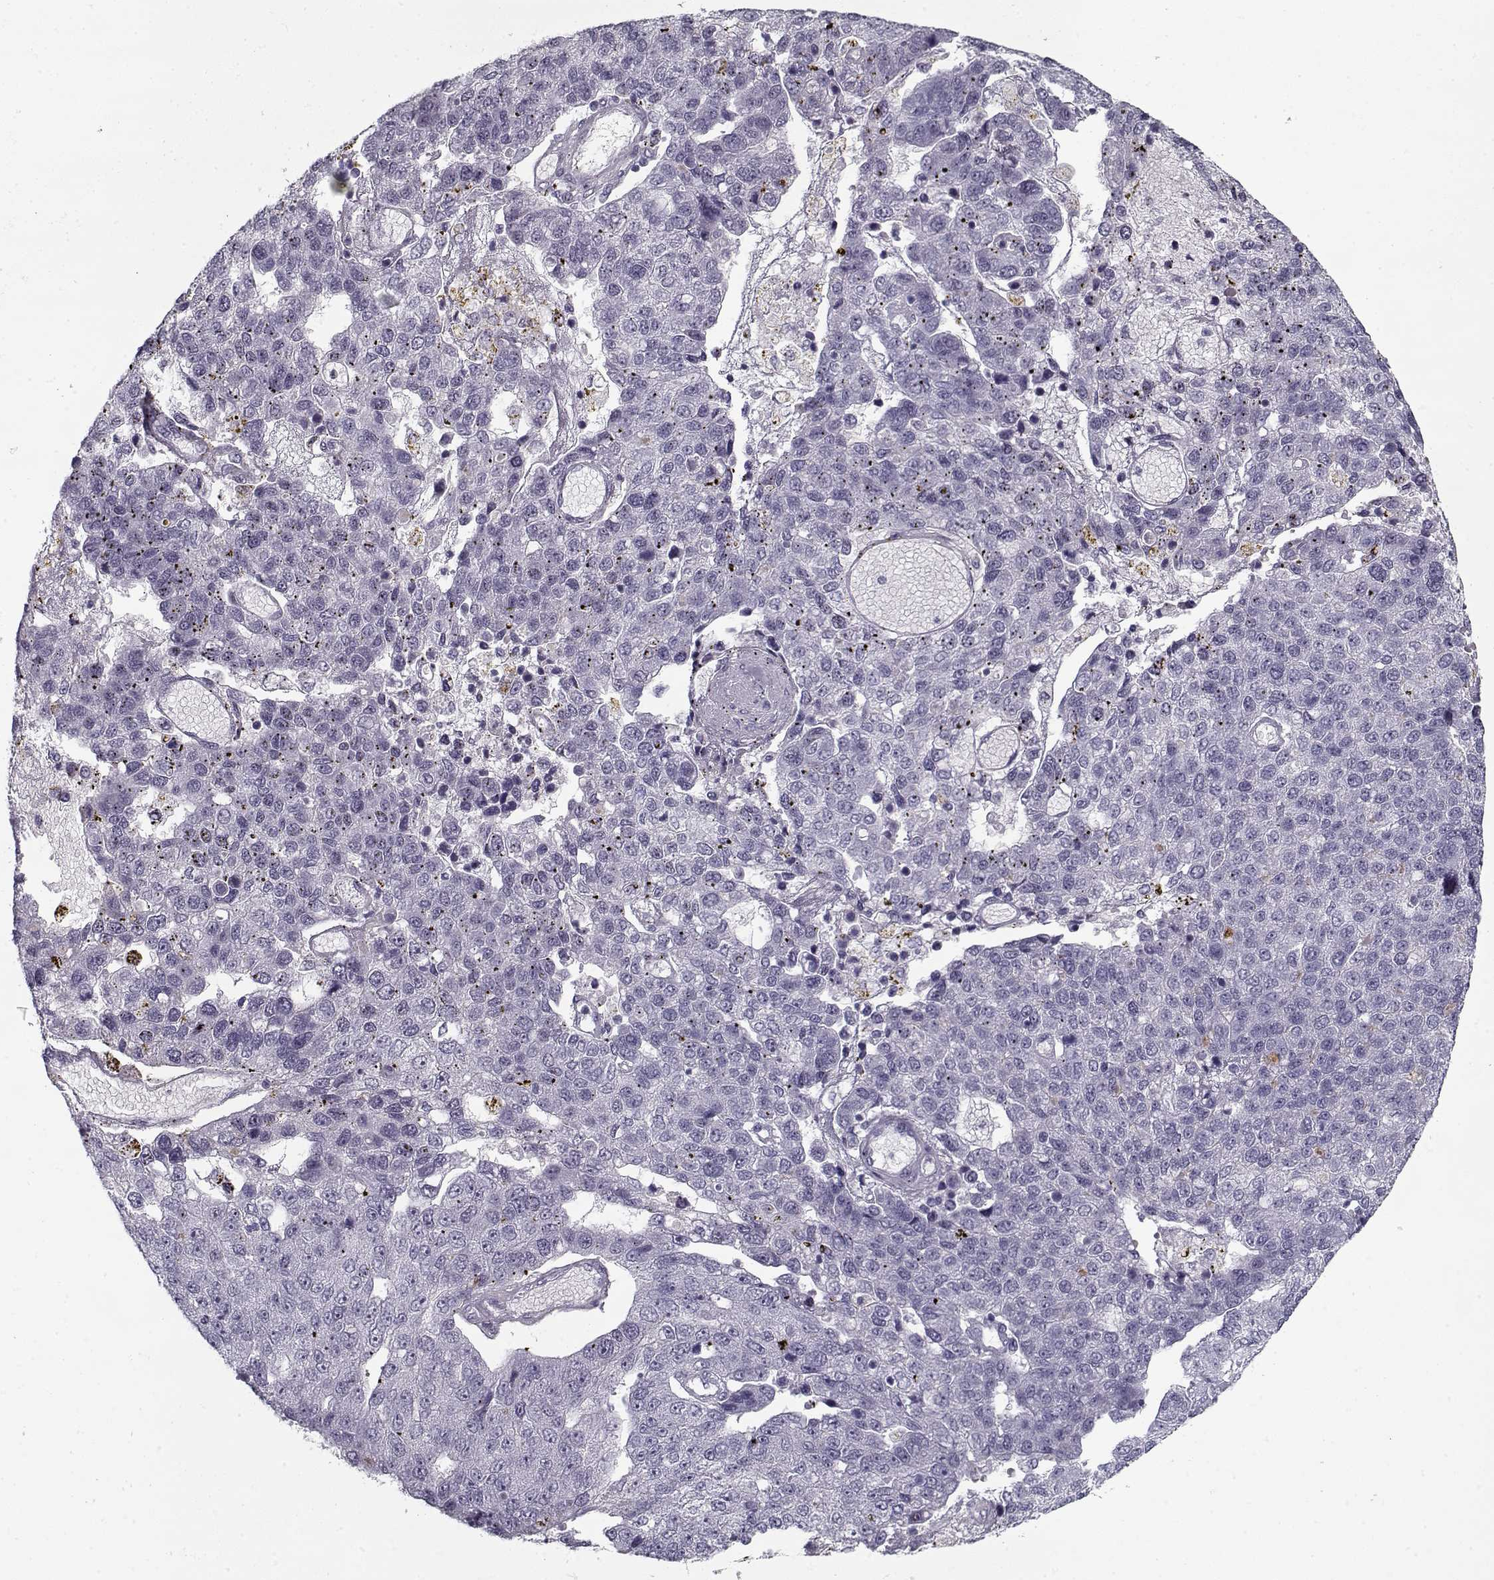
{"staining": {"intensity": "negative", "quantity": "none", "location": "none"}, "tissue": "pancreatic cancer", "cell_type": "Tumor cells", "image_type": "cancer", "snomed": [{"axis": "morphology", "description": "Adenocarcinoma, NOS"}, {"axis": "topography", "description": "Pancreas"}], "caption": "This is an IHC image of human pancreatic adenocarcinoma. There is no positivity in tumor cells.", "gene": "SPACA9", "patient": {"sex": "female", "age": 61}}